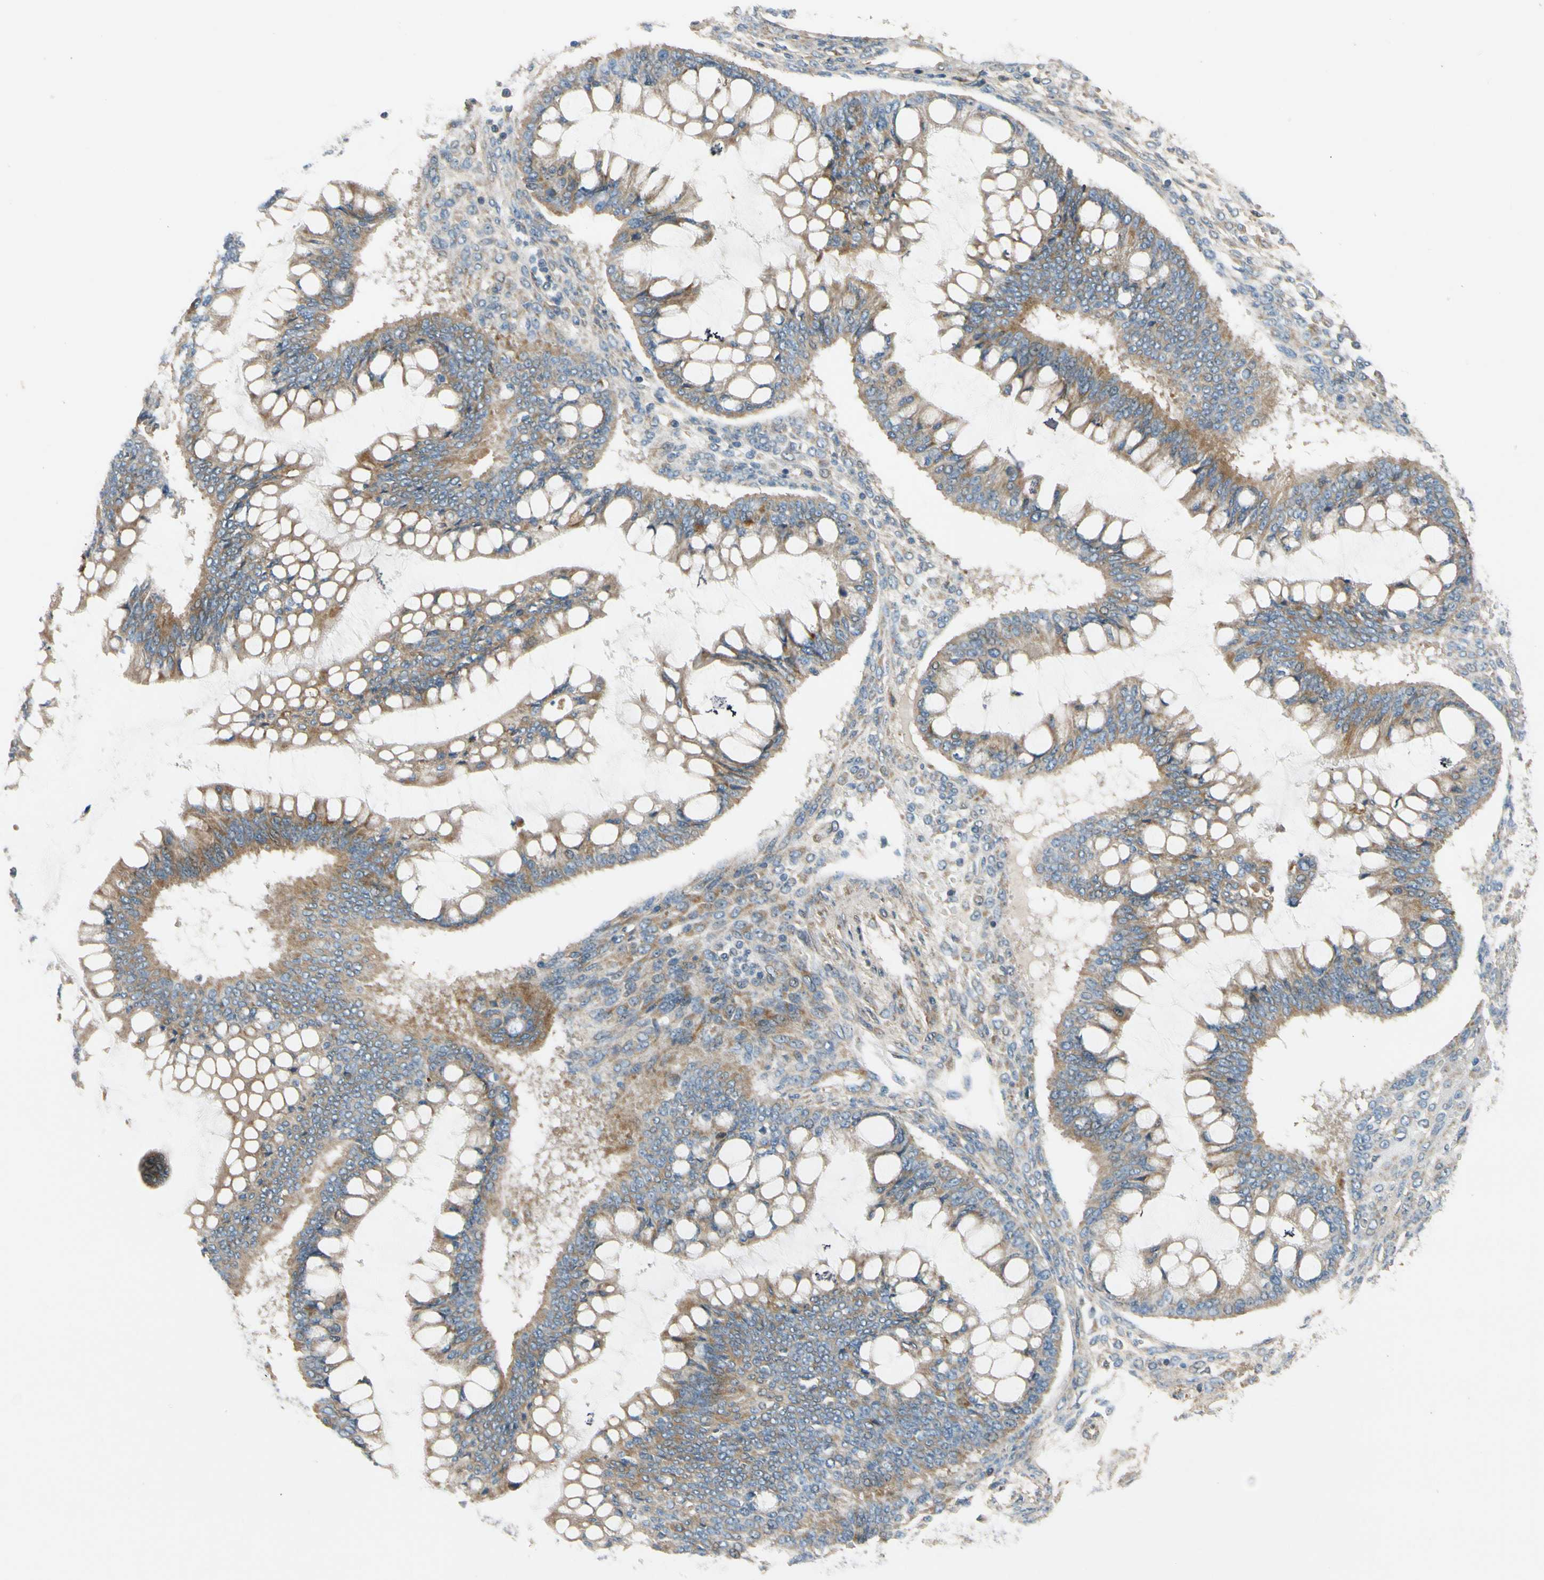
{"staining": {"intensity": "moderate", "quantity": ">75%", "location": "cytoplasmic/membranous"}, "tissue": "ovarian cancer", "cell_type": "Tumor cells", "image_type": "cancer", "snomed": [{"axis": "morphology", "description": "Cystadenocarcinoma, mucinous, NOS"}, {"axis": "topography", "description": "Ovary"}], "caption": "A micrograph of ovarian mucinous cystadenocarcinoma stained for a protein exhibits moderate cytoplasmic/membranous brown staining in tumor cells.", "gene": "MST1R", "patient": {"sex": "female", "age": 73}}